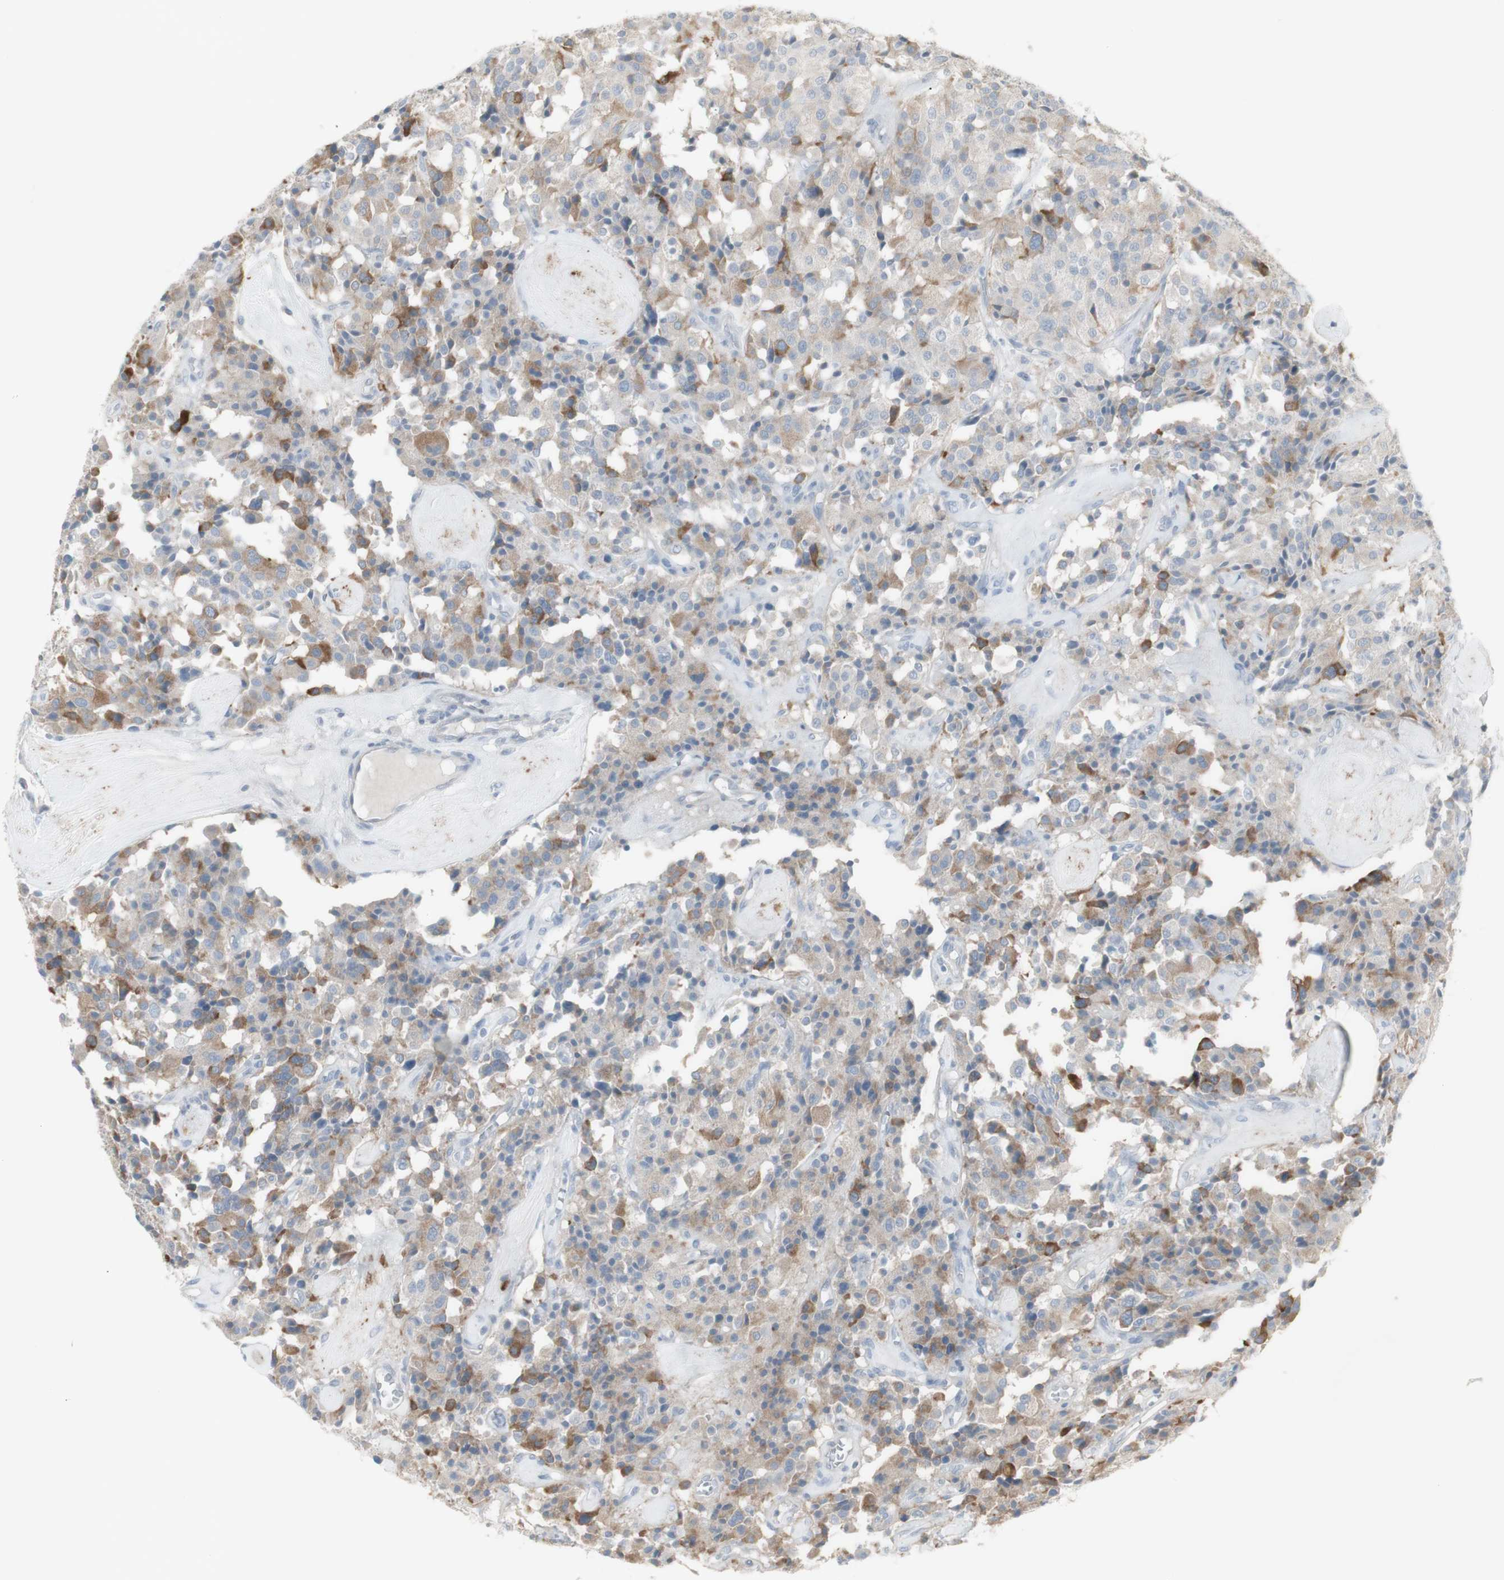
{"staining": {"intensity": "moderate", "quantity": ">75%", "location": "cytoplasmic/membranous"}, "tissue": "carcinoid", "cell_type": "Tumor cells", "image_type": "cancer", "snomed": [{"axis": "morphology", "description": "Carcinoid, malignant, NOS"}, {"axis": "topography", "description": "Lung"}], "caption": "Malignant carcinoid stained for a protein (brown) exhibits moderate cytoplasmic/membranous positive staining in approximately >75% of tumor cells.", "gene": "GALNT6", "patient": {"sex": "male", "age": 30}}